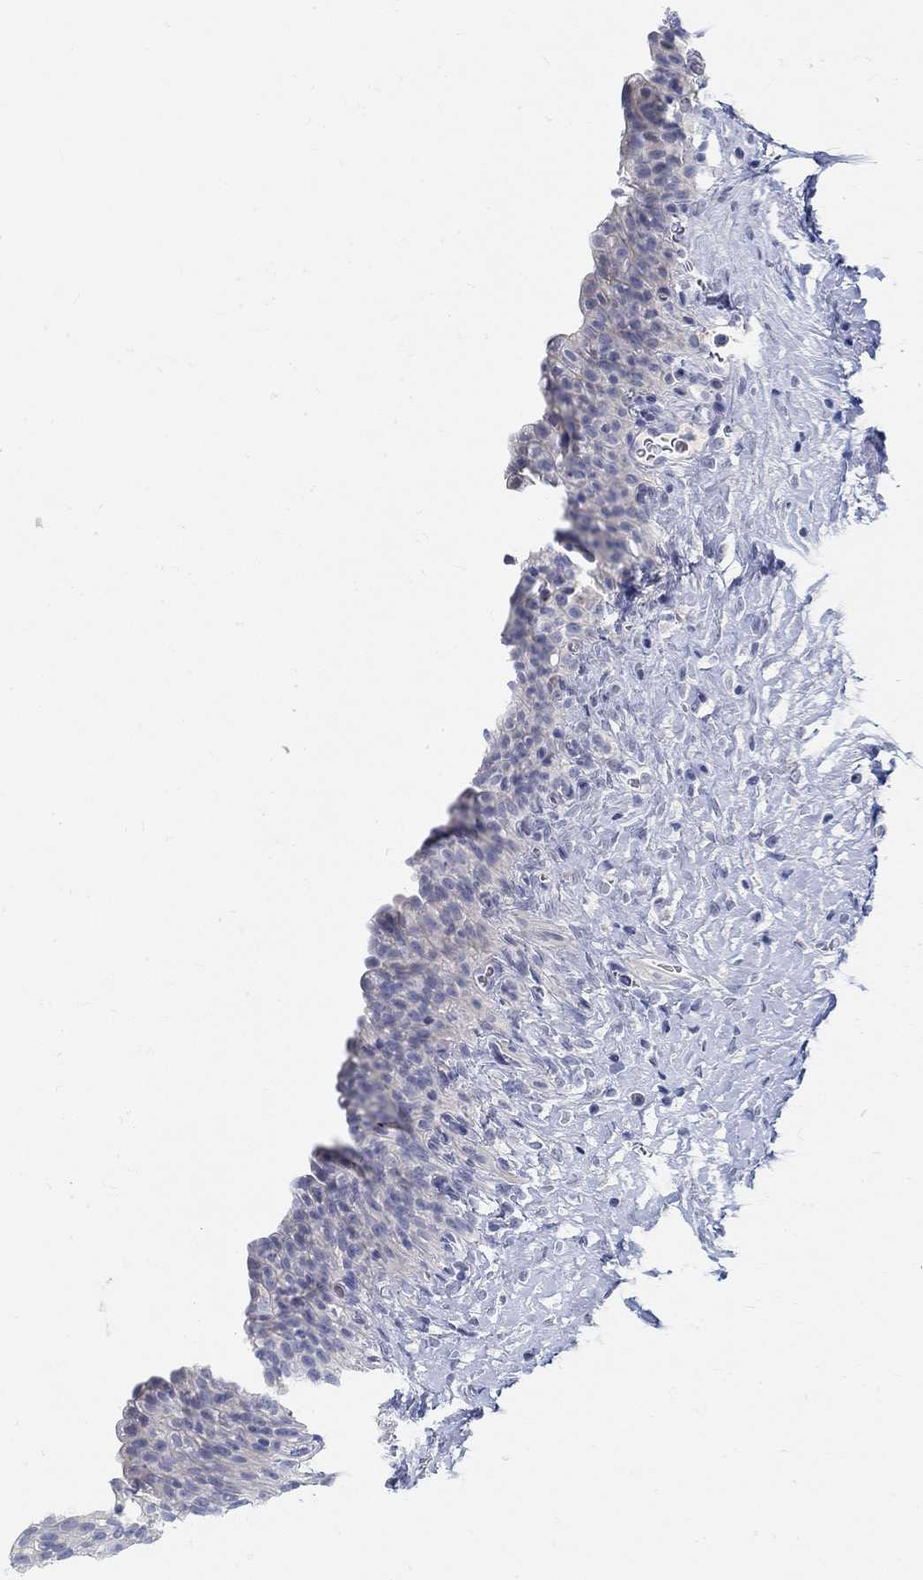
{"staining": {"intensity": "negative", "quantity": "none", "location": "none"}, "tissue": "urinary bladder", "cell_type": "Urothelial cells", "image_type": "normal", "snomed": [{"axis": "morphology", "description": "Normal tissue, NOS"}, {"axis": "topography", "description": "Urinary bladder"}], "caption": "IHC of unremarkable urinary bladder reveals no staining in urothelial cells.", "gene": "SNTG2", "patient": {"sex": "male", "age": 76}}